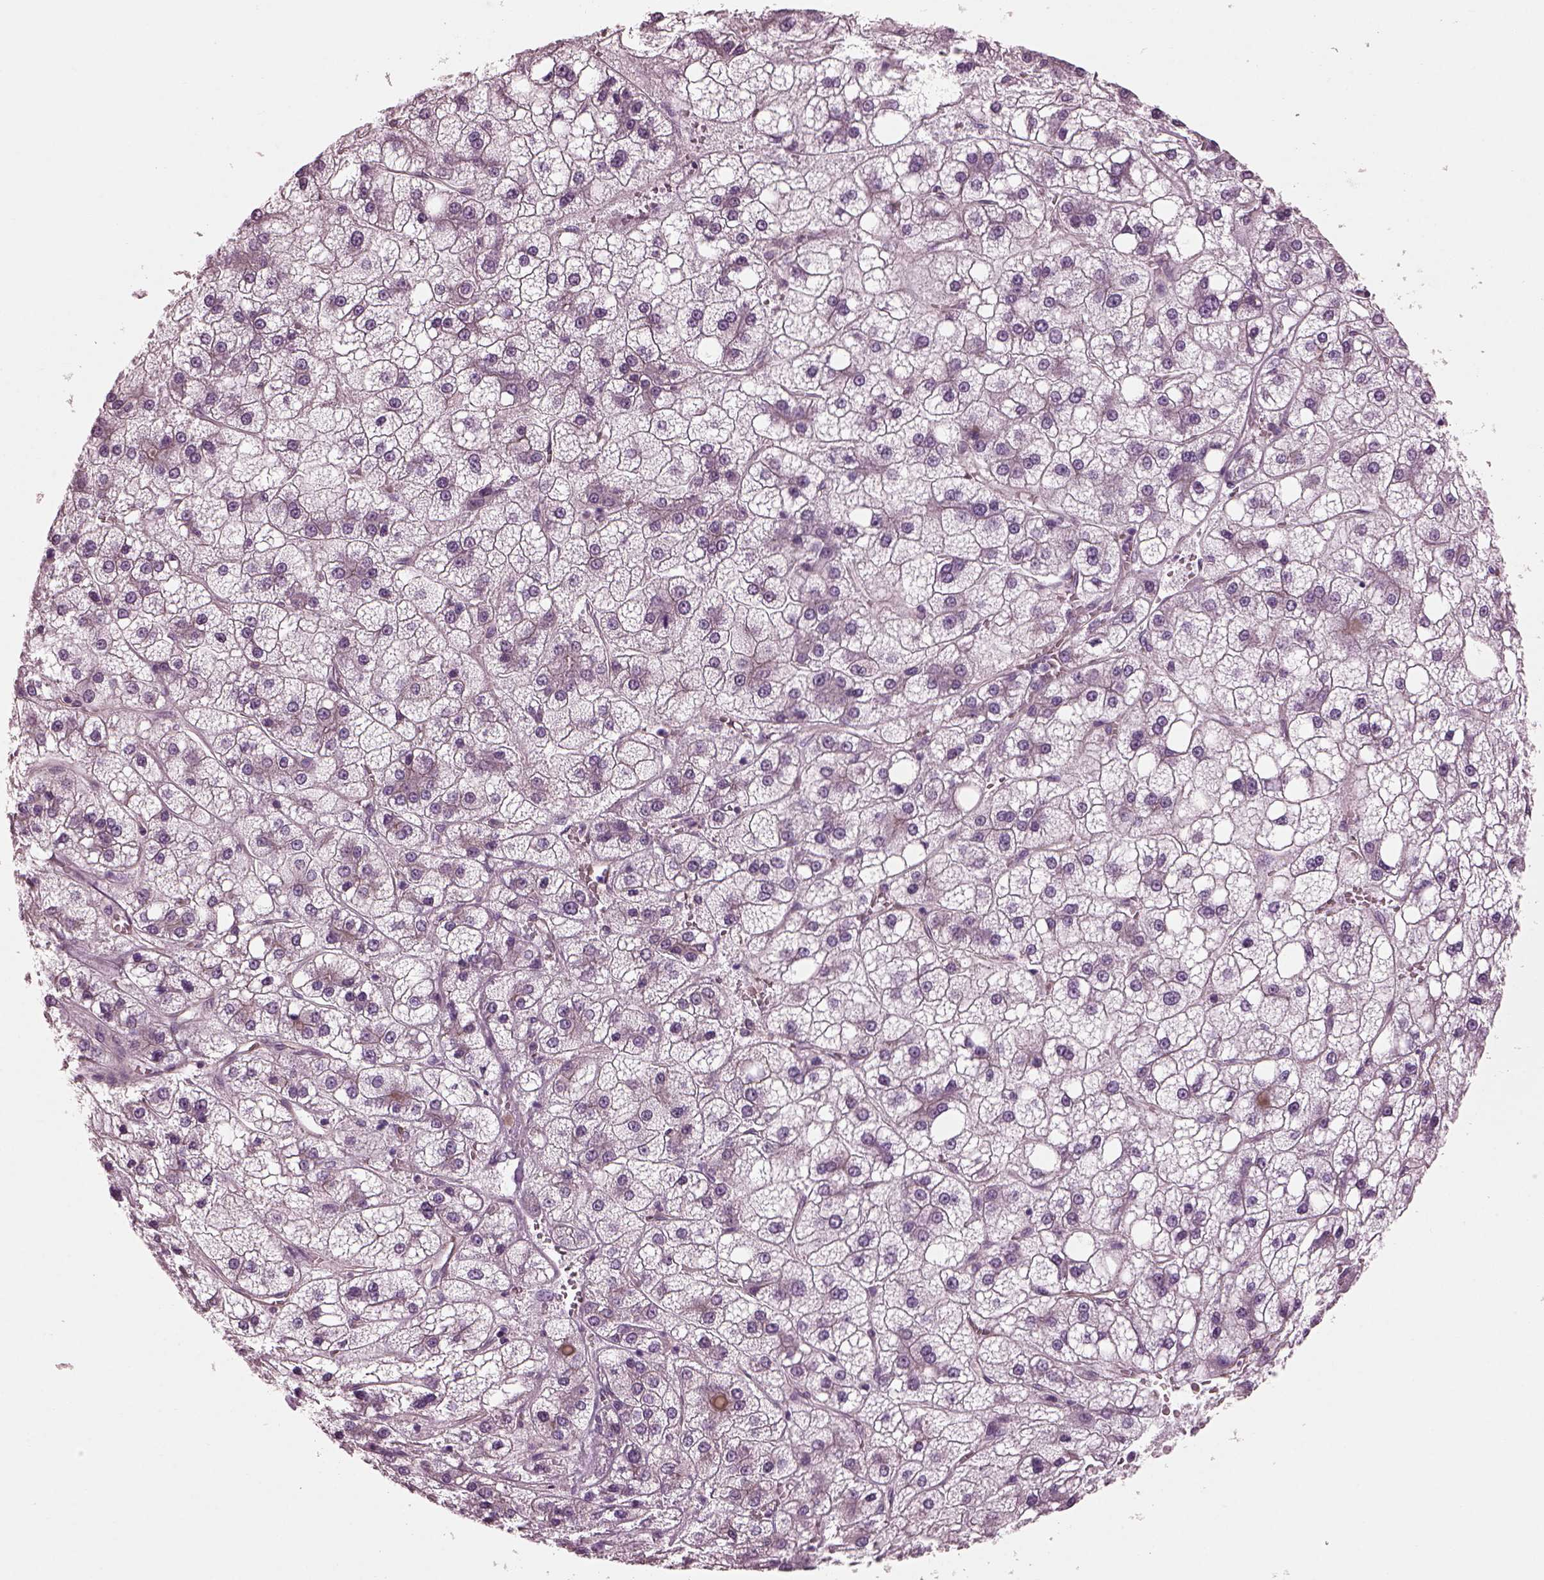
{"staining": {"intensity": "negative", "quantity": "none", "location": "none"}, "tissue": "liver cancer", "cell_type": "Tumor cells", "image_type": "cancer", "snomed": [{"axis": "morphology", "description": "Carcinoma, Hepatocellular, NOS"}, {"axis": "topography", "description": "Liver"}], "caption": "Image shows no protein positivity in tumor cells of hepatocellular carcinoma (liver) tissue.", "gene": "BFSP1", "patient": {"sex": "male", "age": 73}}